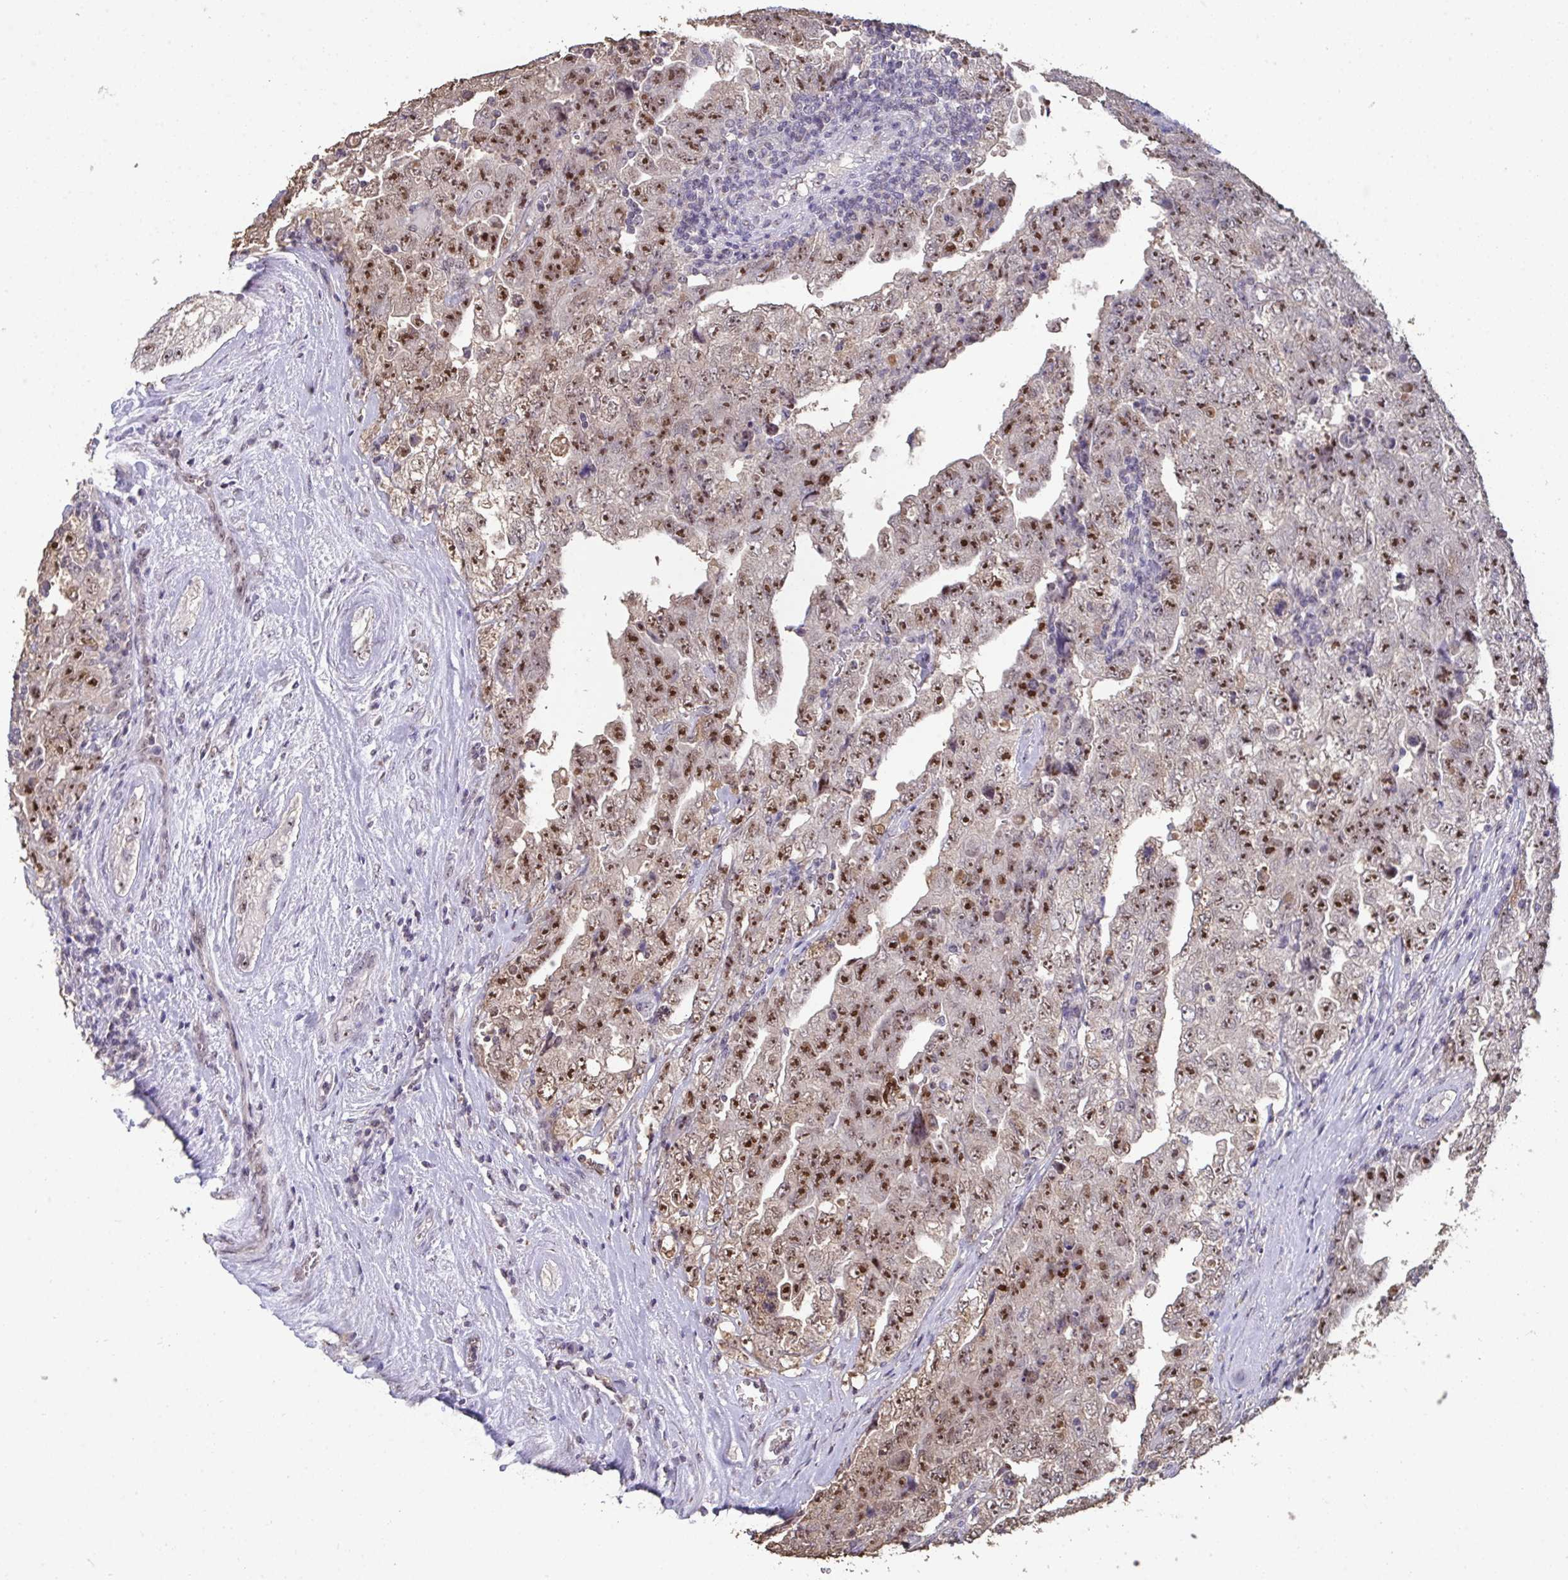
{"staining": {"intensity": "moderate", "quantity": ">75%", "location": "nuclear"}, "tissue": "testis cancer", "cell_type": "Tumor cells", "image_type": "cancer", "snomed": [{"axis": "morphology", "description": "Carcinoma, Embryonal, NOS"}, {"axis": "topography", "description": "Testis"}], "caption": "Moderate nuclear positivity for a protein is identified in approximately >75% of tumor cells of testis cancer using immunohistochemistry (IHC).", "gene": "SENP3", "patient": {"sex": "male", "age": 28}}